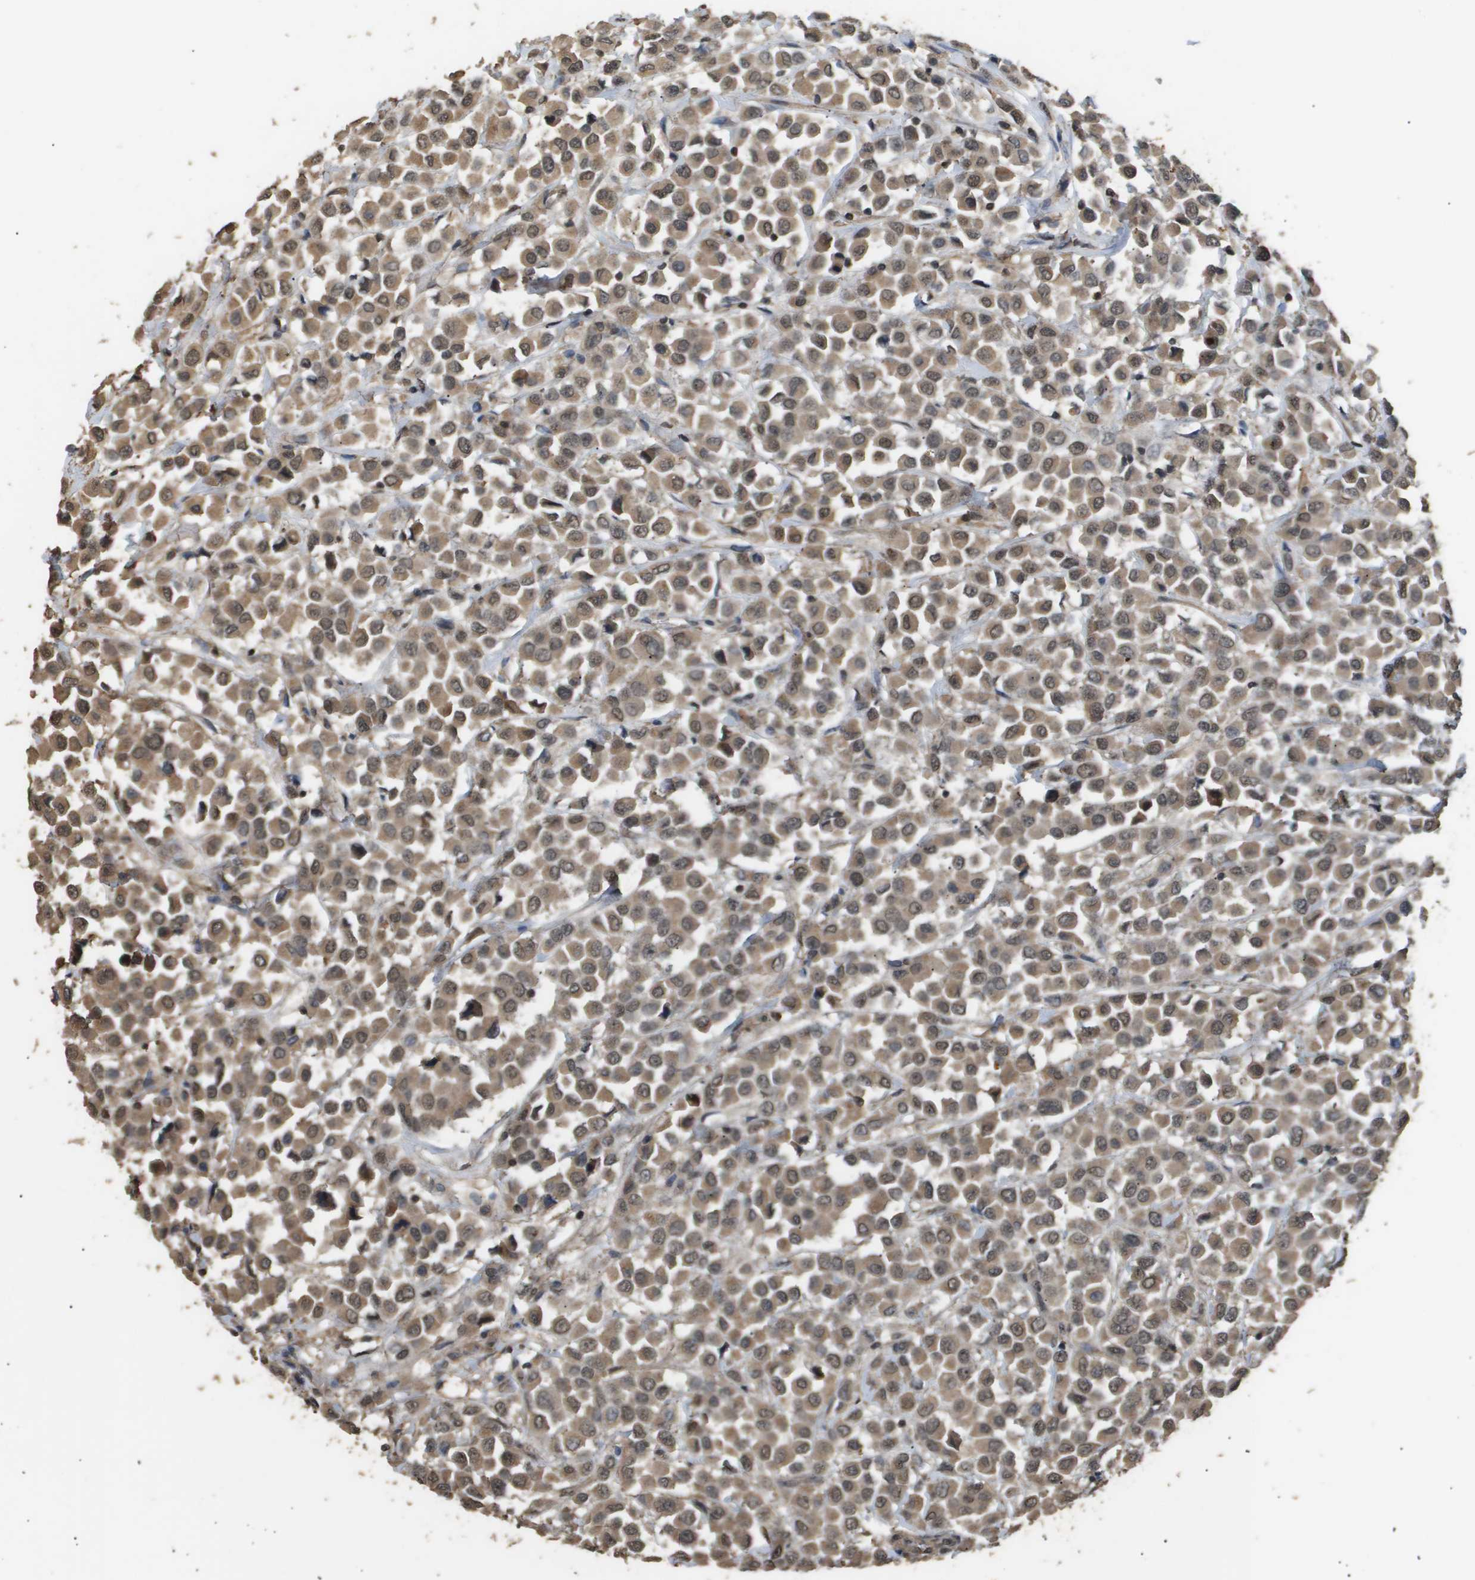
{"staining": {"intensity": "moderate", "quantity": ">75%", "location": "cytoplasmic/membranous,nuclear"}, "tissue": "breast cancer", "cell_type": "Tumor cells", "image_type": "cancer", "snomed": [{"axis": "morphology", "description": "Duct carcinoma"}, {"axis": "topography", "description": "Breast"}], "caption": "This is a histology image of immunohistochemistry (IHC) staining of breast cancer, which shows moderate staining in the cytoplasmic/membranous and nuclear of tumor cells.", "gene": "ING1", "patient": {"sex": "female", "age": 61}}